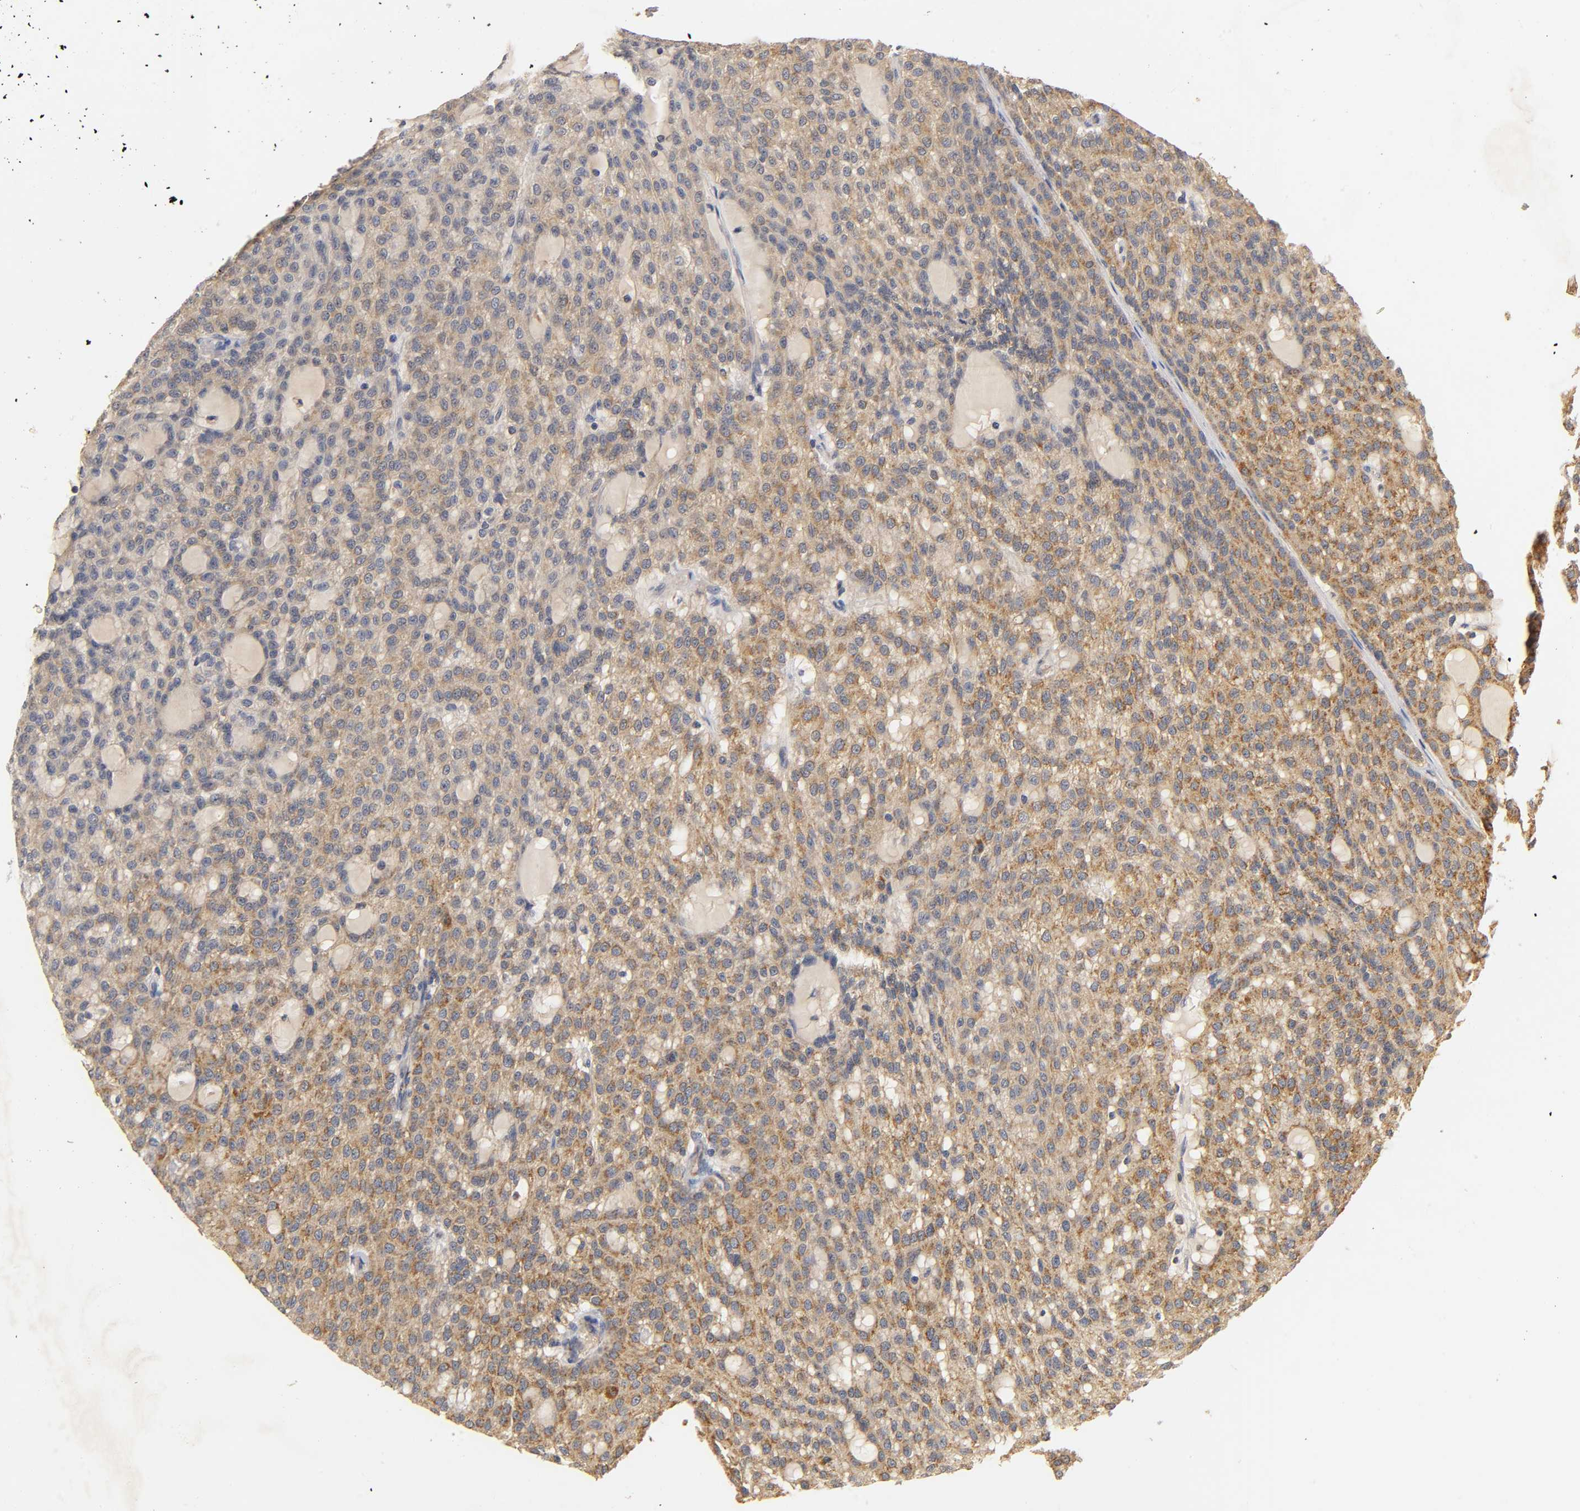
{"staining": {"intensity": "moderate", "quantity": ">75%", "location": "cytoplasmic/membranous"}, "tissue": "renal cancer", "cell_type": "Tumor cells", "image_type": "cancer", "snomed": [{"axis": "morphology", "description": "Adenocarcinoma, NOS"}, {"axis": "topography", "description": "Kidney"}], "caption": "Tumor cells reveal medium levels of moderate cytoplasmic/membranous staining in approximately >75% of cells in human adenocarcinoma (renal).", "gene": "SCAP", "patient": {"sex": "male", "age": 63}}